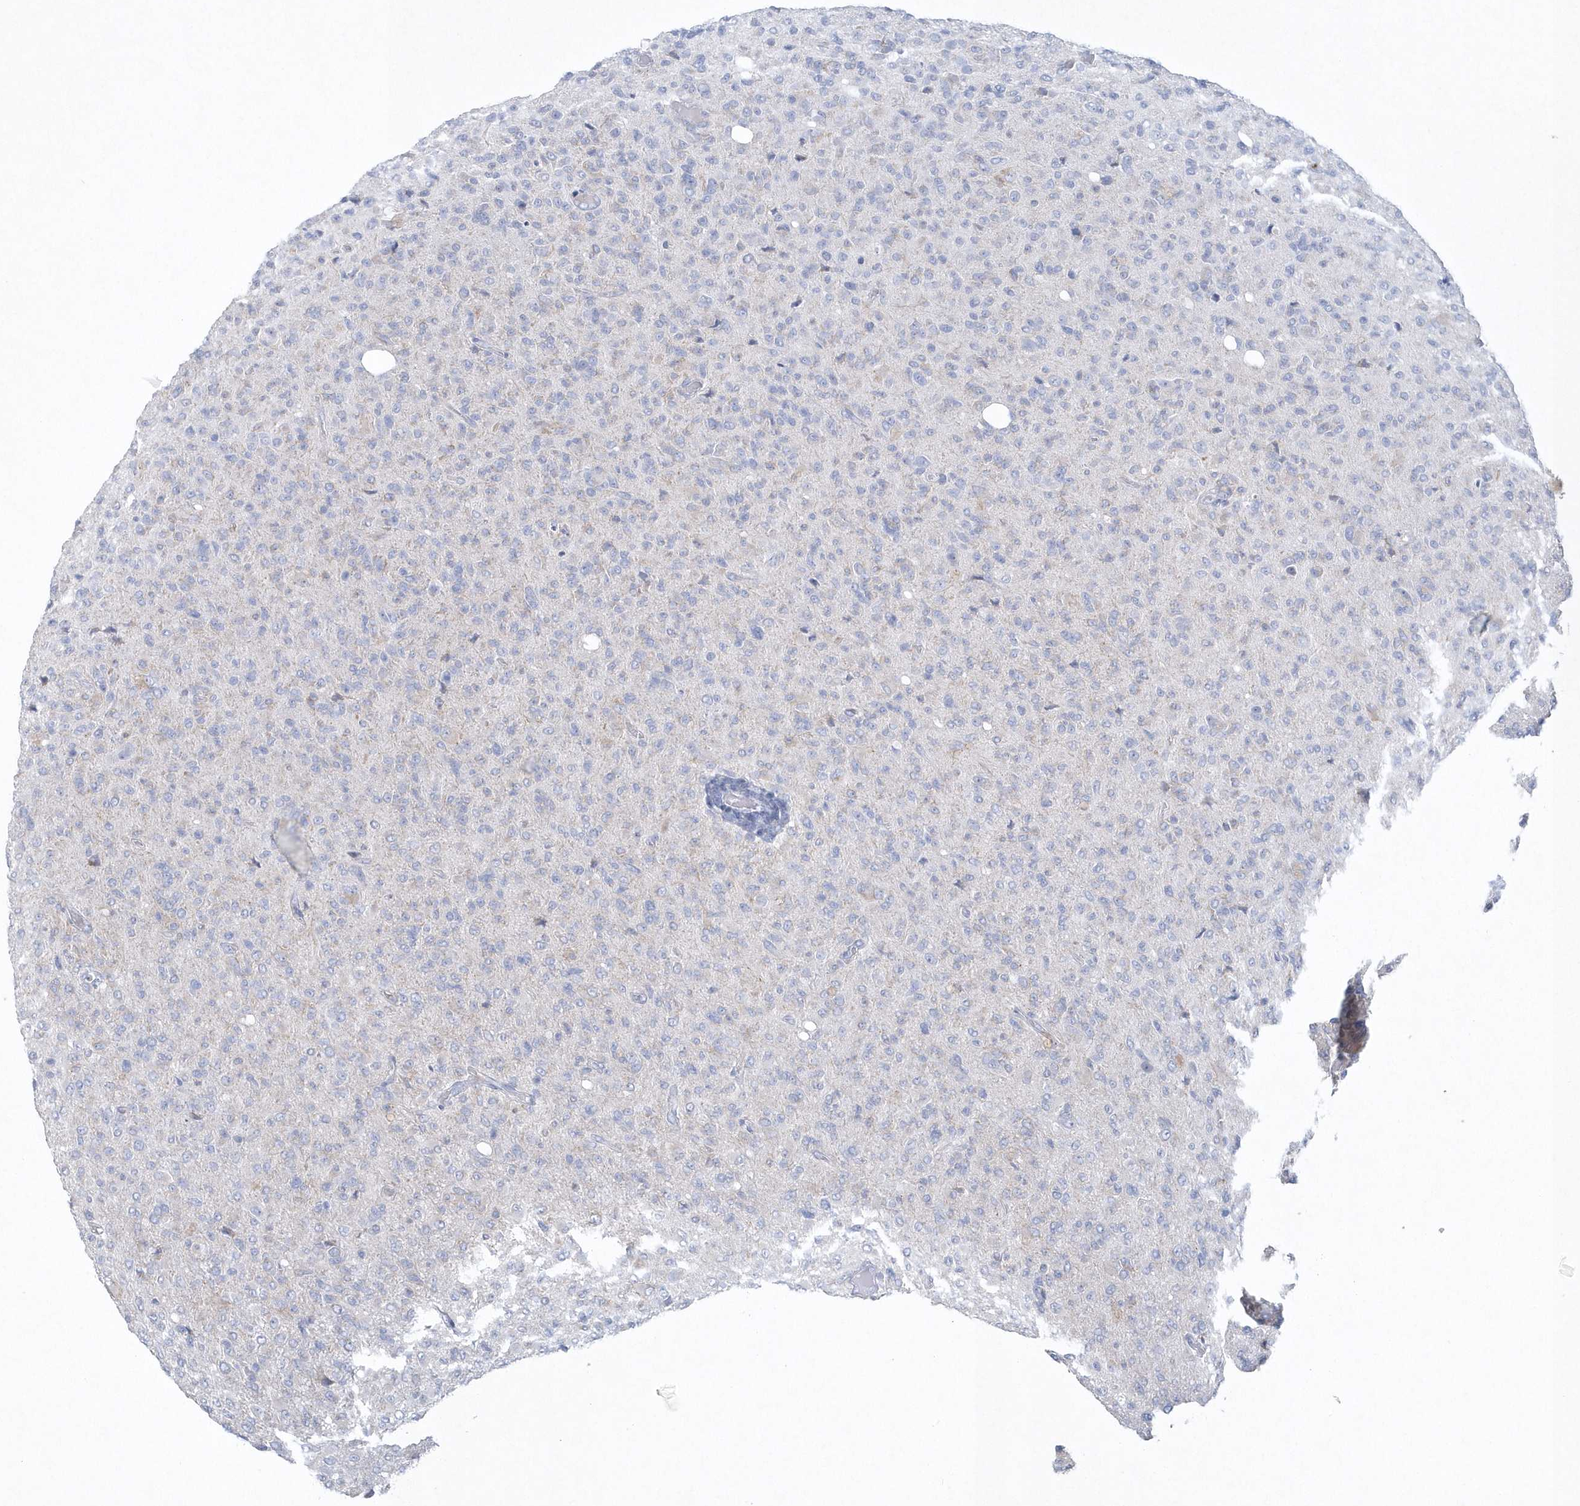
{"staining": {"intensity": "negative", "quantity": "none", "location": "none"}, "tissue": "glioma", "cell_type": "Tumor cells", "image_type": "cancer", "snomed": [{"axis": "morphology", "description": "Glioma, malignant, High grade"}, {"axis": "topography", "description": "Brain"}], "caption": "Image shows no protein expression in tumor cells of glioma tissue.", "gene": "NIPAL1", "patient": {"sex": "female", "age": 57}}